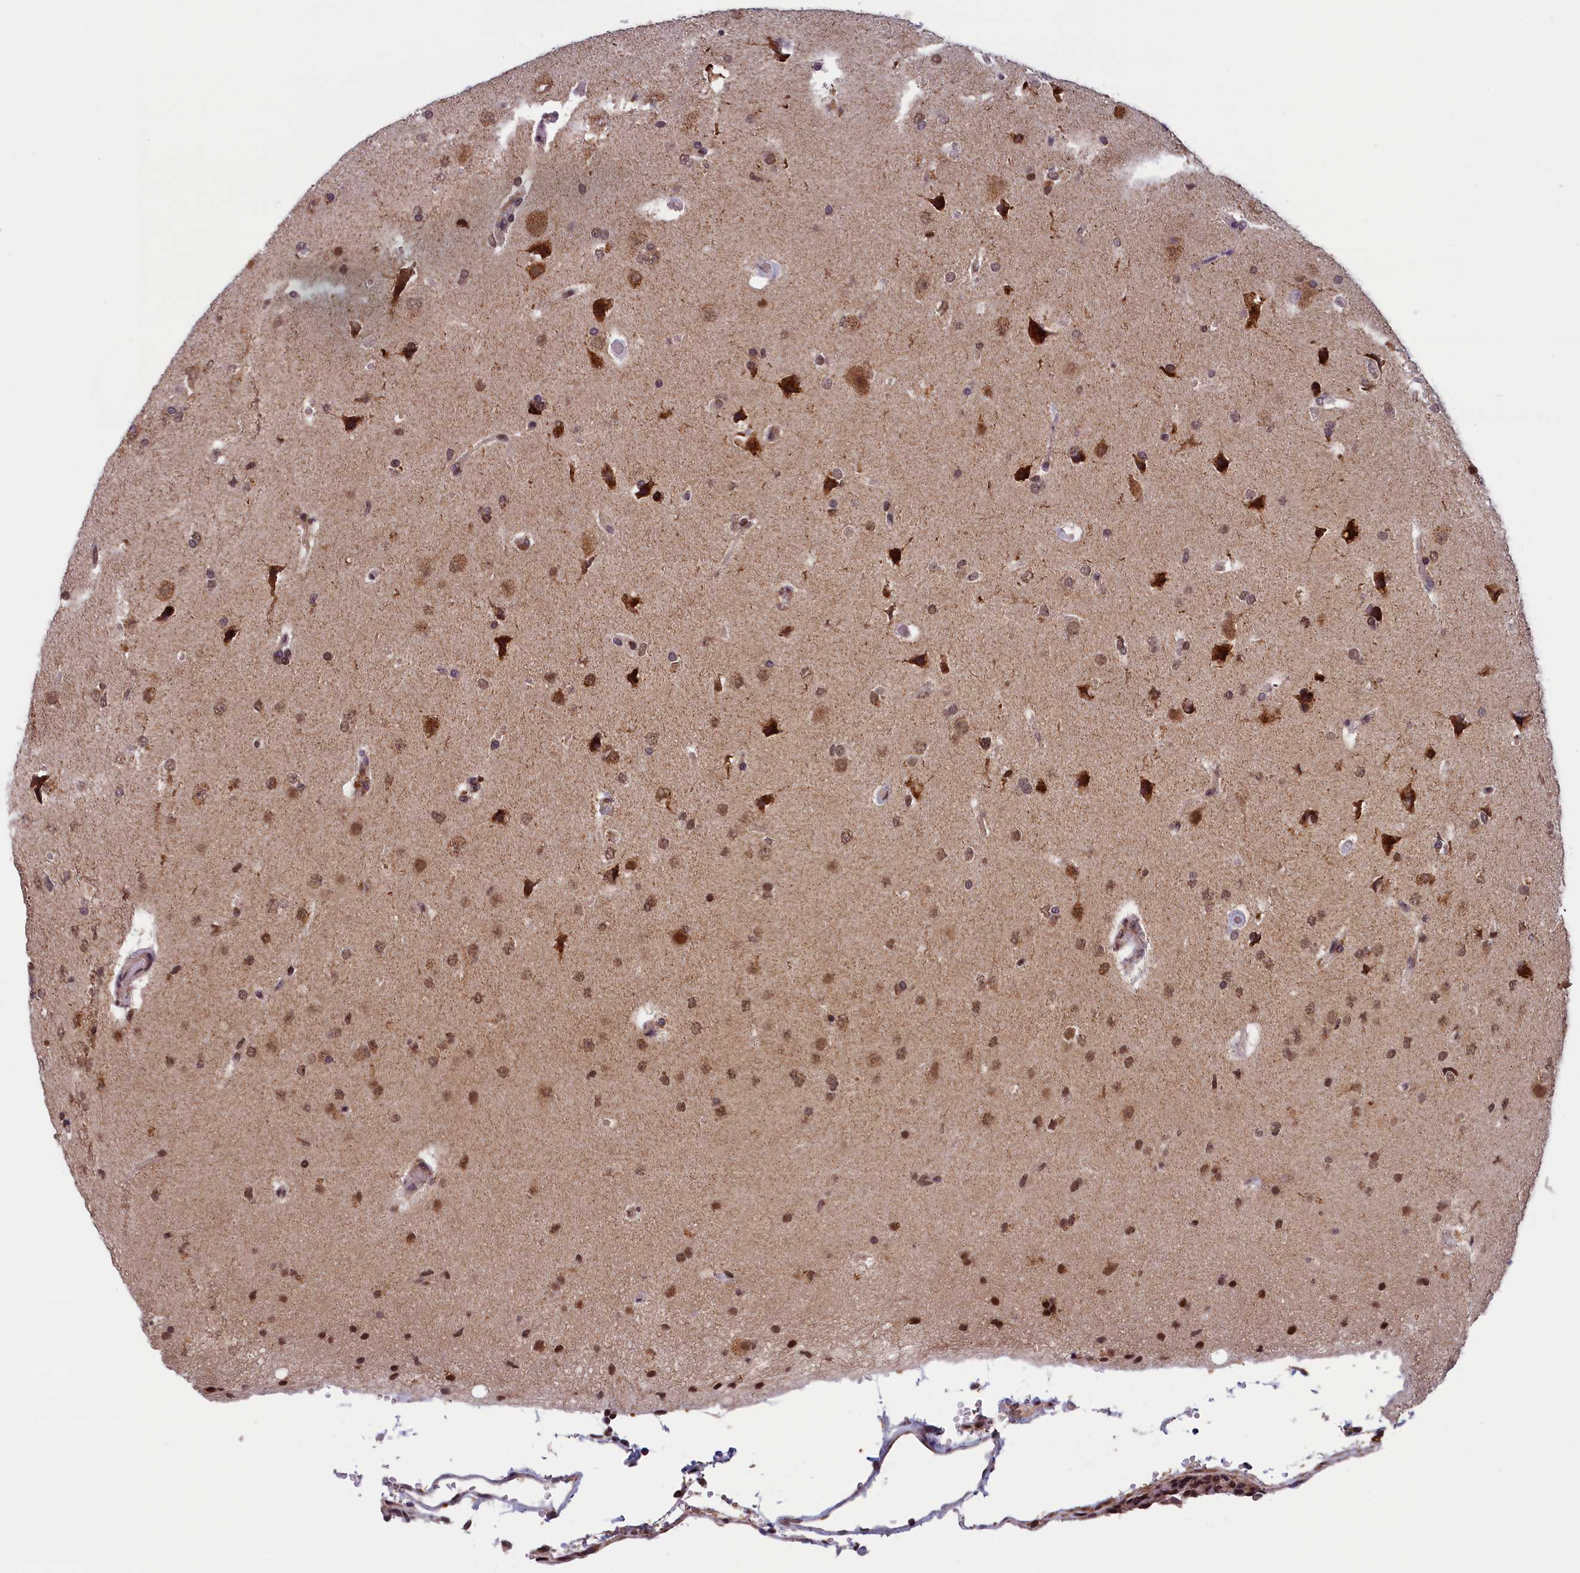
{"staining": {"intensity": "moderate", "quantity": "<25%", "location": "nuclear"}, "tissue": "glioma", "cell_type": "Tumor cells", "image_type": "cancer", "snomed": [{"axis": "morphology", "description": "Glioma, malignant, High grade"}, {"axis": "topography", "description": "Brain"}], "caption": "A low amount of moderate nuclear expression is identified in about <25% of tumor cells in malignant high-grade glioma tissue.", "gene": "KCNK6", "patient": {"sex": "male", "age": 72}}